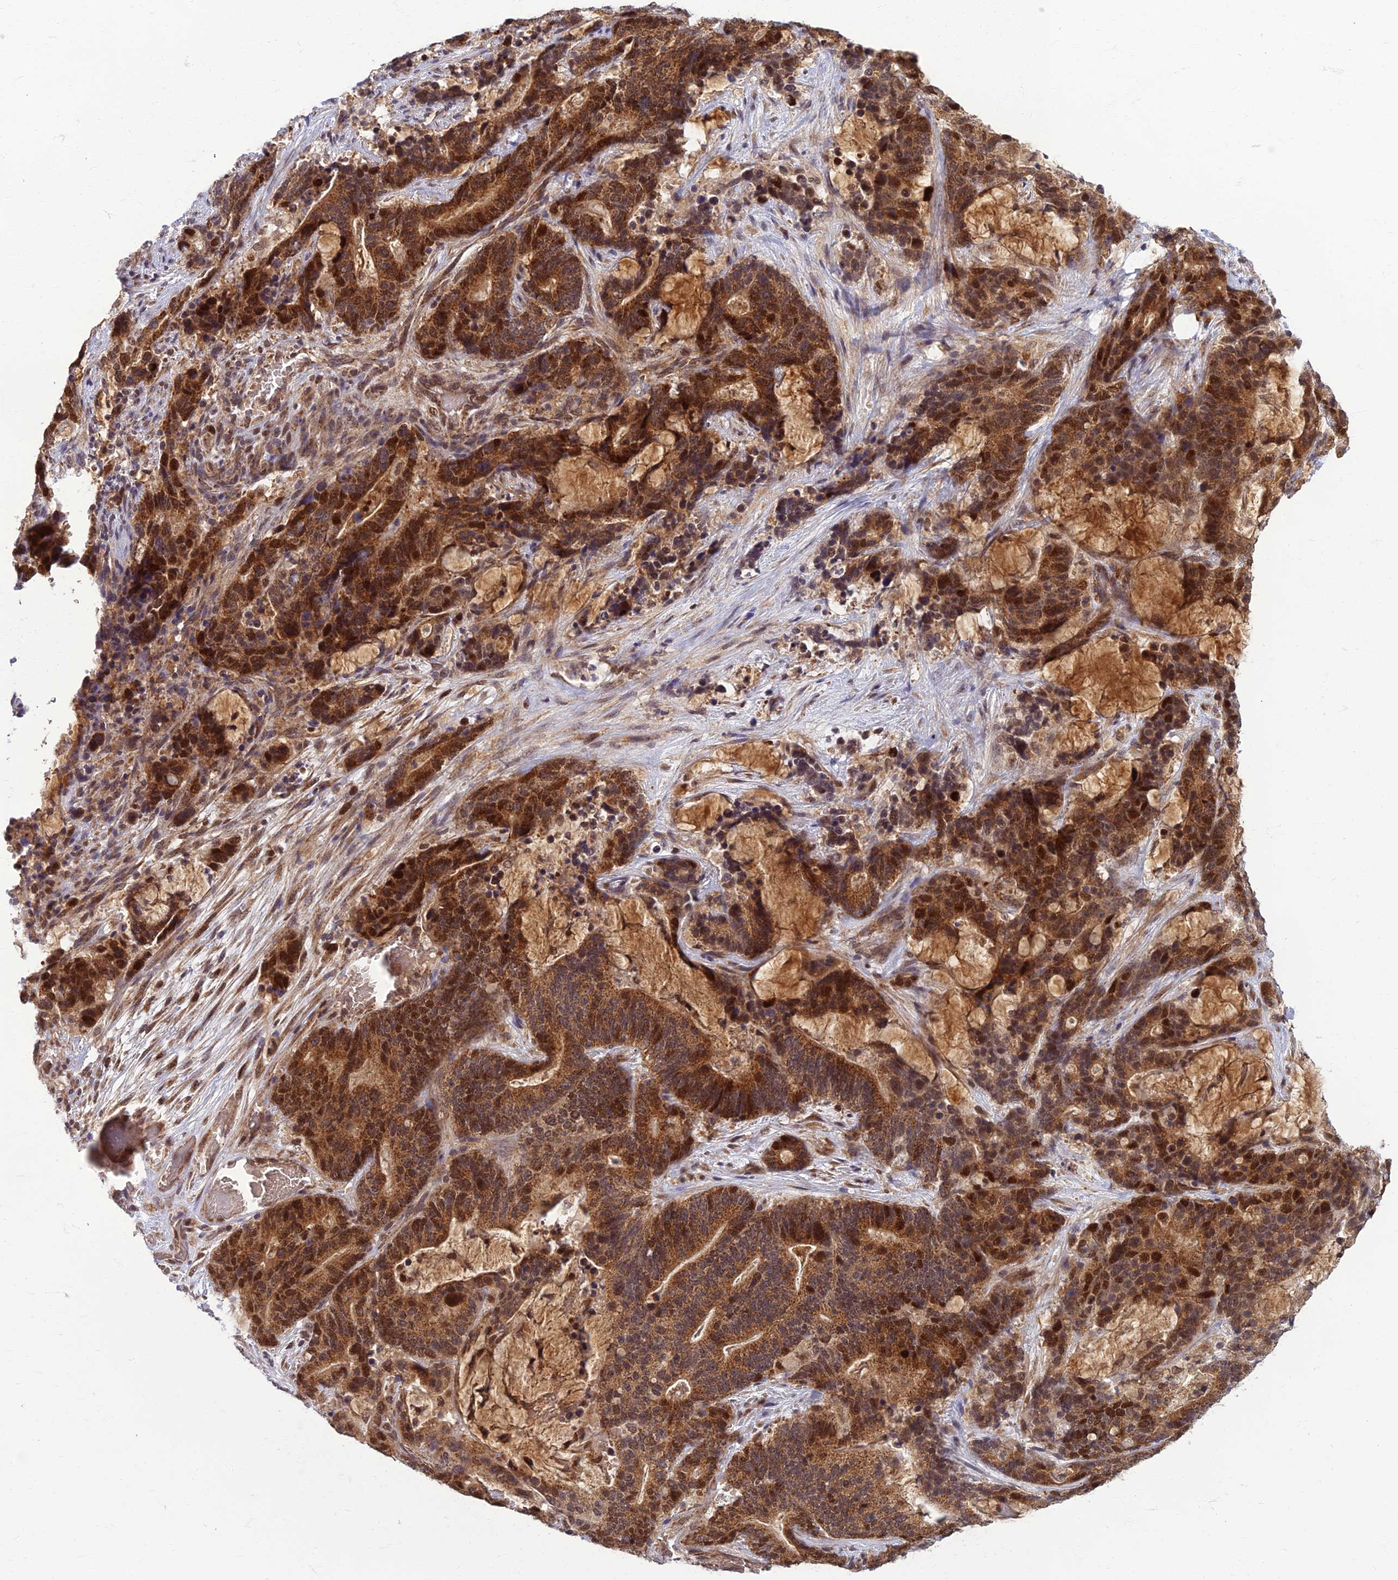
{"staining": {"intensity": "strong", "quantity": ">75%", "location": "cytoplasmic/membranous,nuclear"}, "tissue": "stomach cancer", "cell_type": "Tumor cells", "image_type": "cancer", "snomed": [{"axis": "morphology", "description": "Normal tissue, NOS"}, {"axis": "morphology", "description": "Adenocarcinoma, NOS"}, {"axis": "topography", "description": "Stomach"}], "caption": "Immunohistochemical staining of human stomach cancer reveals strong cytoplasmic/membranous and nuclear protein staining in approximately >75% of tumor cells. The staining was performed using DAB to visualize the protein expression in brown, while the nuclei were stained in blue with hematoxylin (Magnification: 20x).", "gene": "EARS2", "patient": {"sex": "female", "age": 64}}